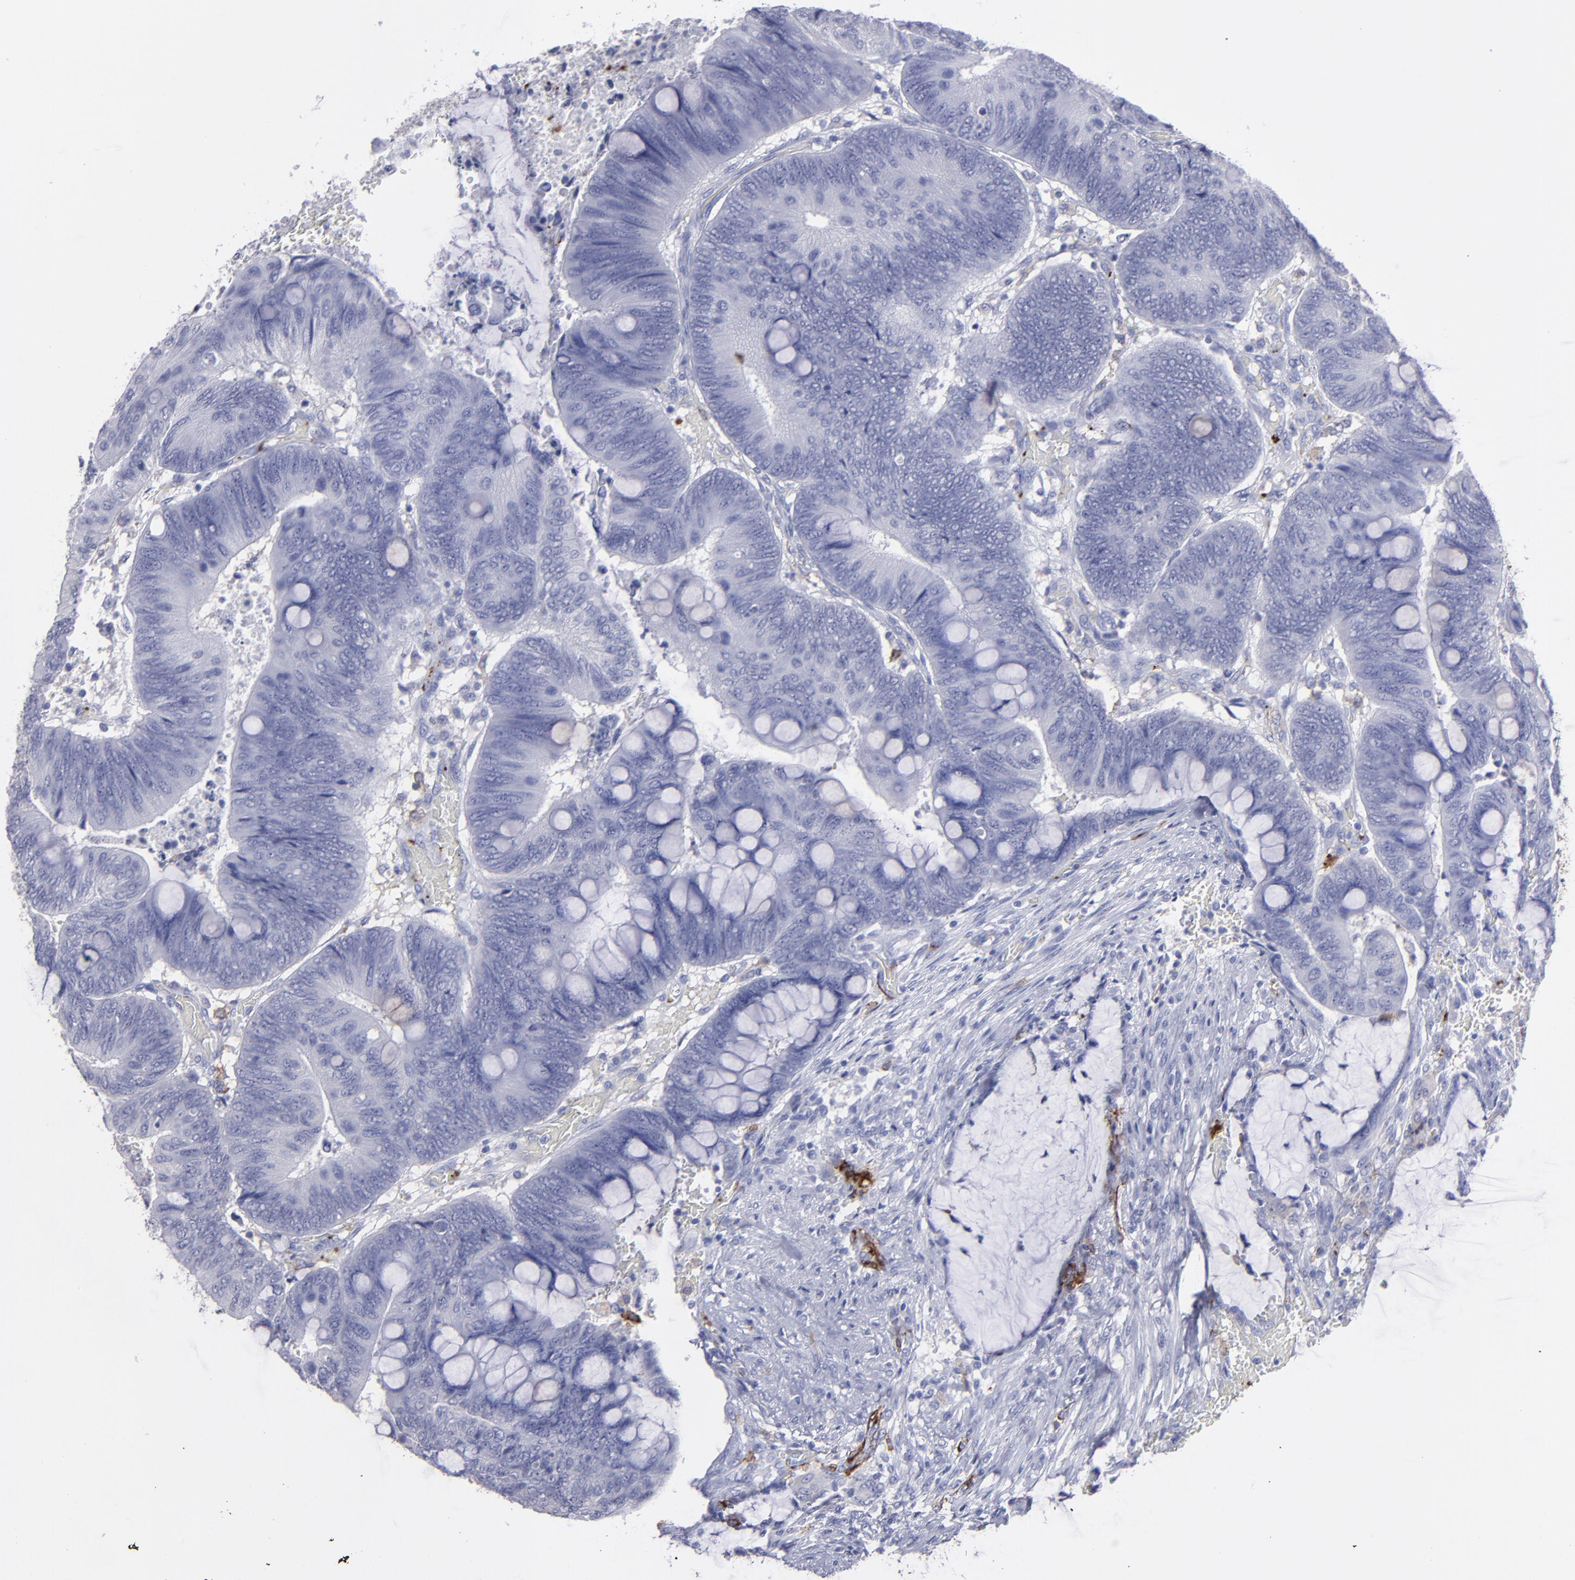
{"staining": {"intensity": "negative", "quantity": "none", "location": "none"}, "tissue": "colorectal cancer", "cell_type": "Tumor cells", "image_type": "cancer", "snomed": [{"axis": "morphology", "description": "Normal tissue, NOS"}, {"axis": "morphology", "description": "Adenocarcinoma, NOS"}, {"axis": "topography", "description": "Rectum"}], "caption": "A high-resolution histopathology image shows immunohistochemistry (IHC) staining of colorectal cancer, which demonstrates no significant positivity in tumor cells.", "gene": "CD36", "patient": {"sex": "male", "age": 92}}